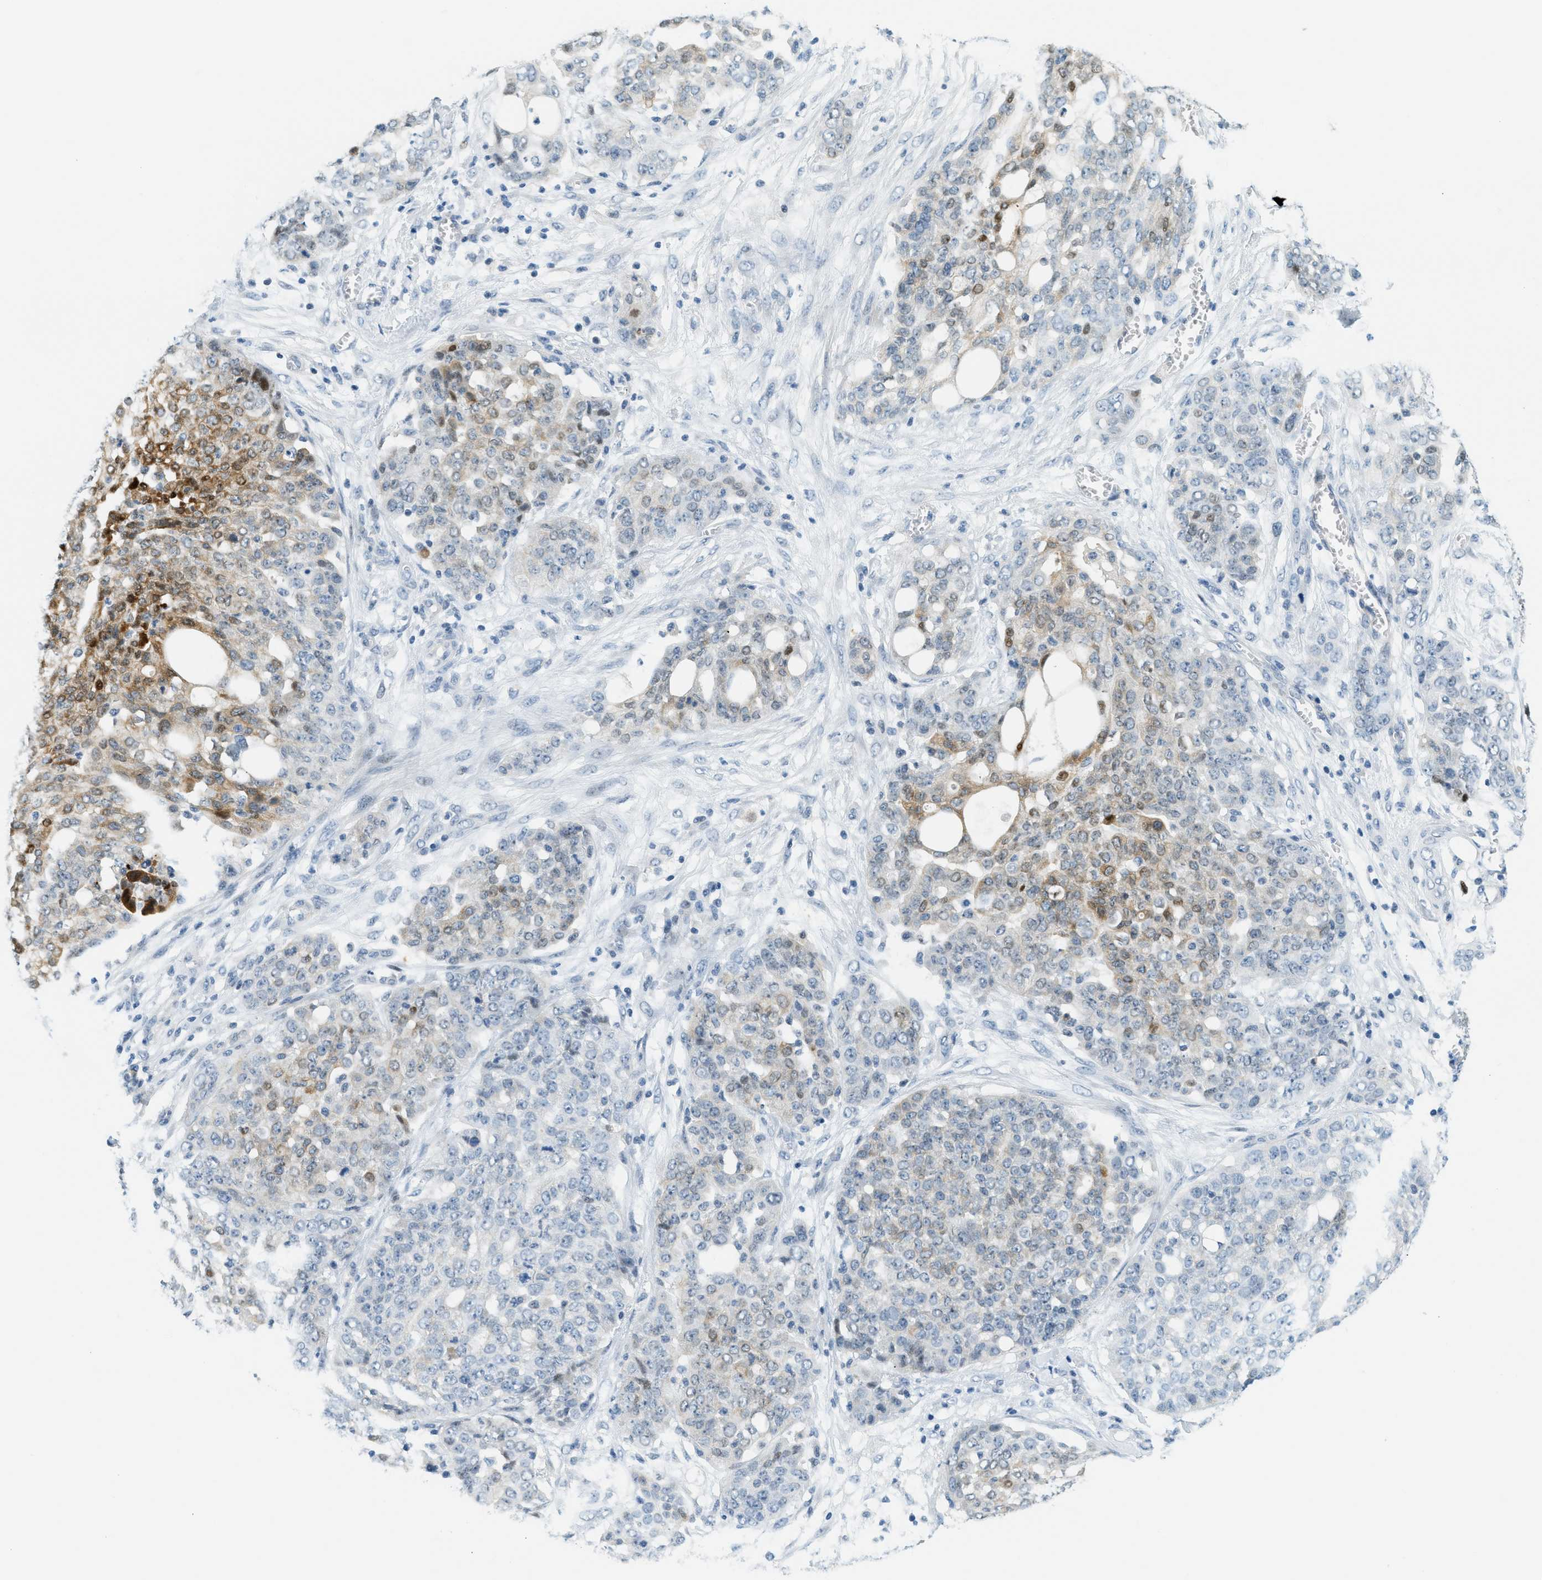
{"staining": {"intensity": "moderate", "quantity": "<25%", "location": "cytoplasmic/membranous"}, "tissue": "ovarian cancer", "cell_type": "Tumor cells", "image_type": "cancer", "snomed": [{"axis": "morphology", "description": "Cystadenocarcinoma, serous, NOS"}, {"axis": "topography", "description": "Soft tissue"}, {"axis": "topography", "description": "Ovary"}], "caption": "Immunohistochemistry histopathology image of neoplastic tissue: ovarian cancer stained using IHC demonstrates low levels of moderate protein expression localized specifically in the cytoplasmic/membranous of tumor cells, appearing as a cytoplasmic/membranous brown color.", "gene": "CYP4X1", "patient": {"sex": "female", "age": 57}}